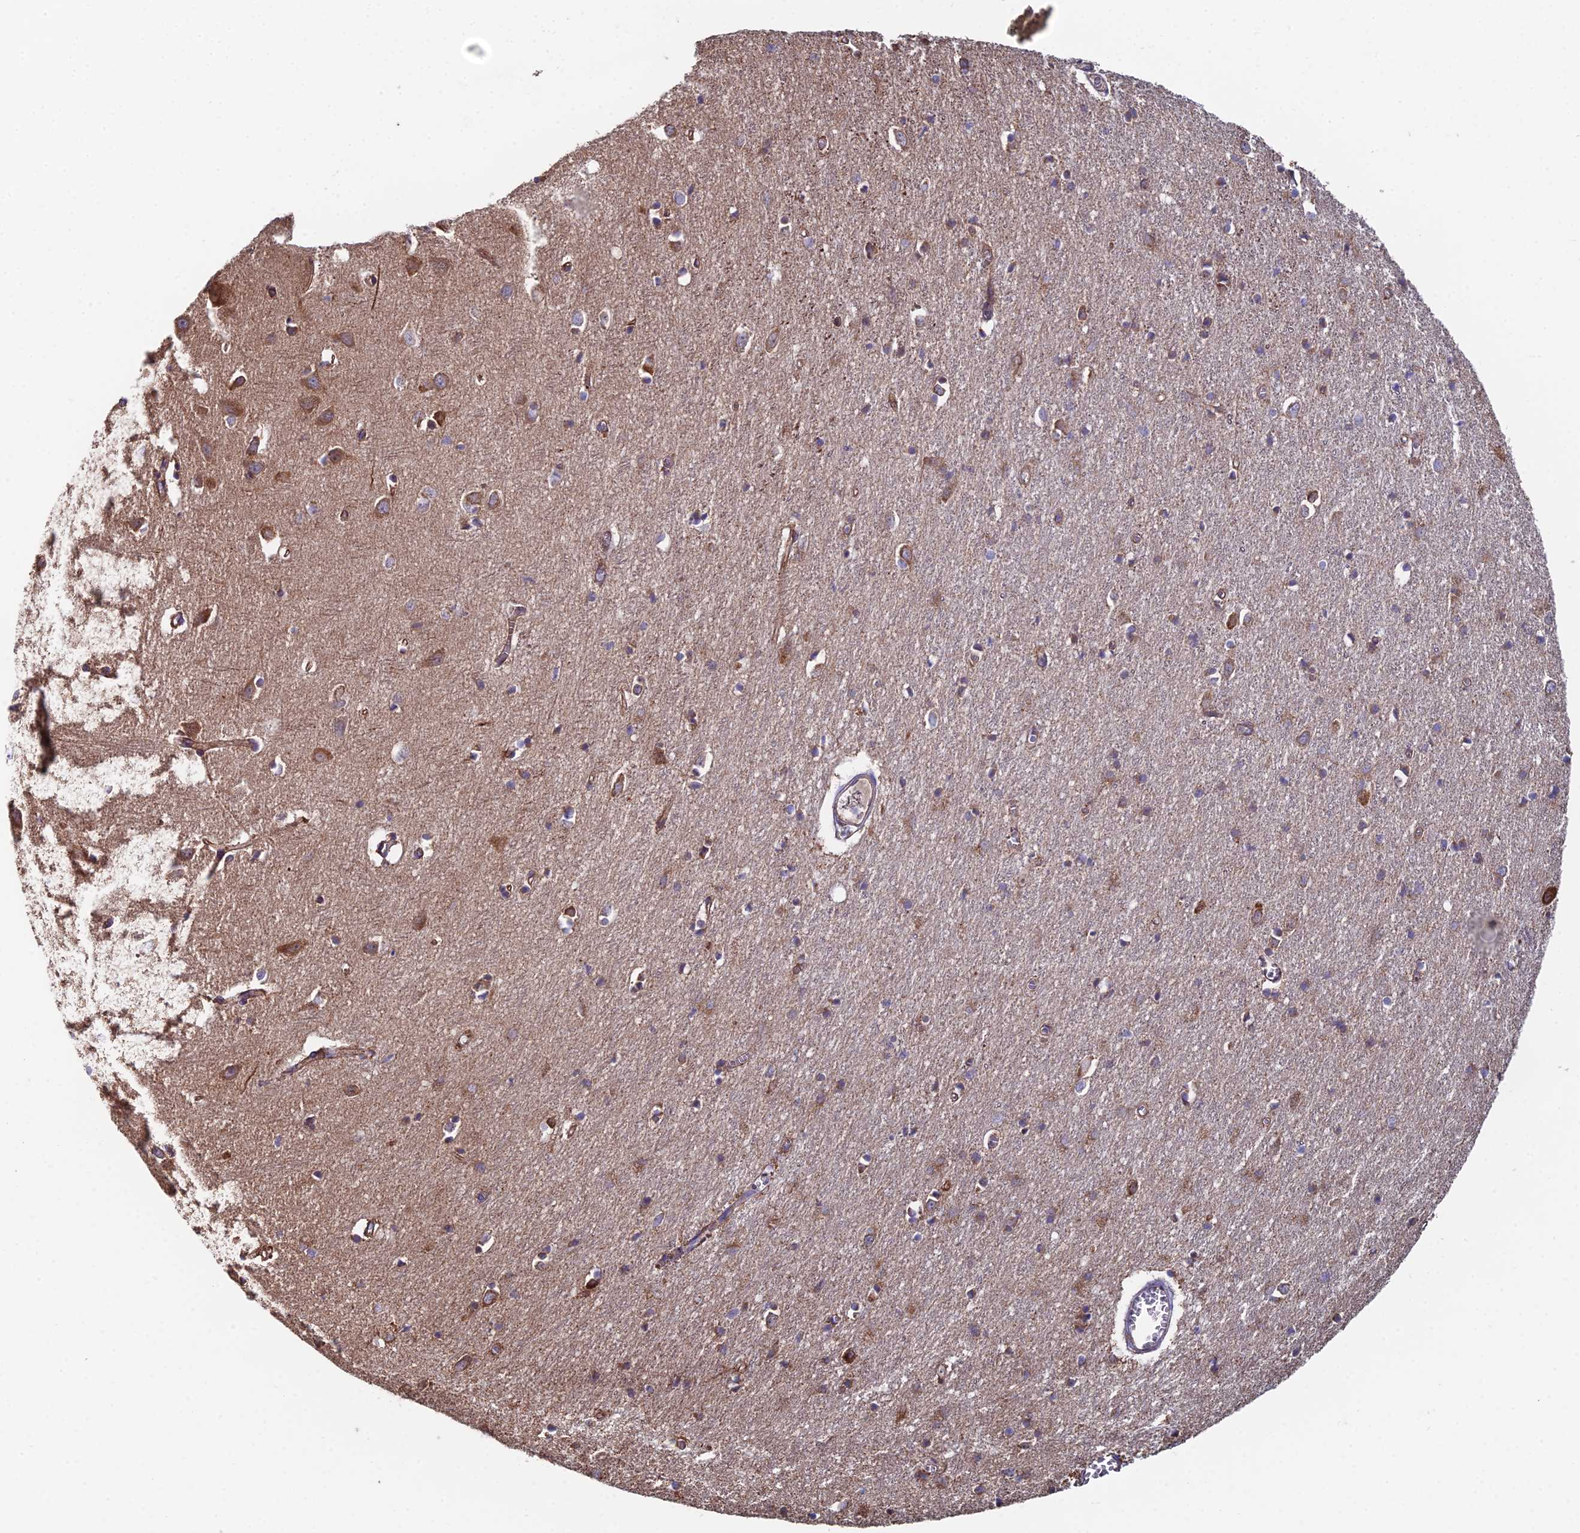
{"staining": {"intensity": "weak", "quantity": ">75%", "location": "cytoplasmic/membranous"}, "tissue": "cerebral cortex", "cell_type": "Endothelial cells", "image_type": "normal", "snomed": [{"axis": "morphology", "description": "Normal tissue, NOS"}, {"axis": "topography", "description": "Cerebral cortex"}], "caption": "A photomicrograph of human cerebral cortex stained for a protein exhibits weak cytoplasmic/membranous brown staining in endothelial cells.", "gene": "SPOCK2", "patient": {"sex": "female", "age": 64}}